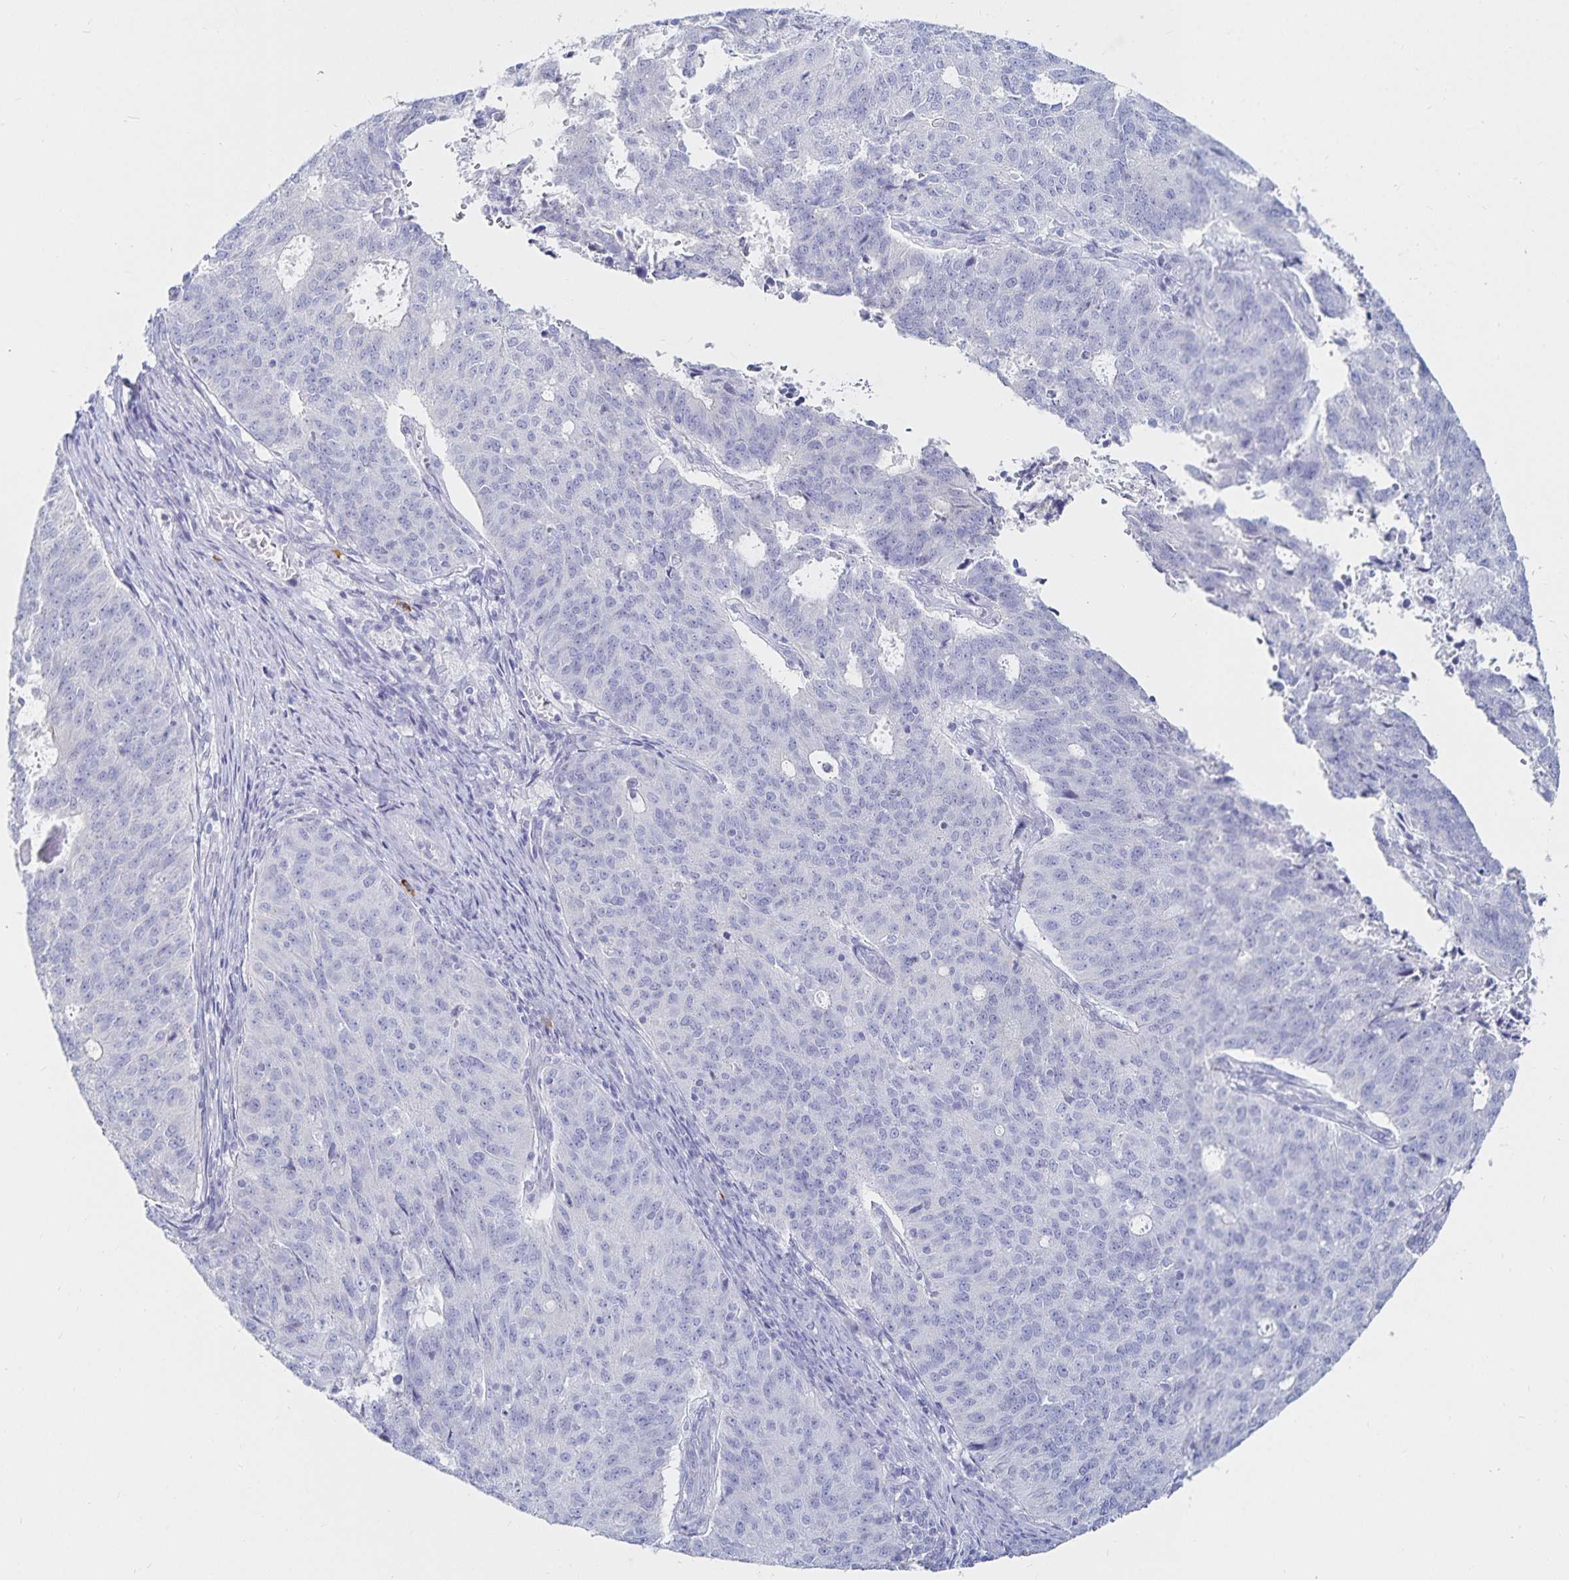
{"staining": {"intensity": "negative", "quantity": "none", "location": "none"}, "tissue": "endometrial cancer", "cell_type": "Tumor cells", "image_type": "cancer", "snomed": [{"axis": "morphology", "description": "Adenocarcinoma, NOS"}, {"axis": "topography", "description": "Endometrium"}], "caption": "Immunohistochemistry (IHC) photomicrograph of neoplastic tissue: human endometrial cancer stained with DAB demonstrates no significant protein expression in tumor cells.", "gene": "TNIP1", "patient": {"sex": "female", "age": 82}}